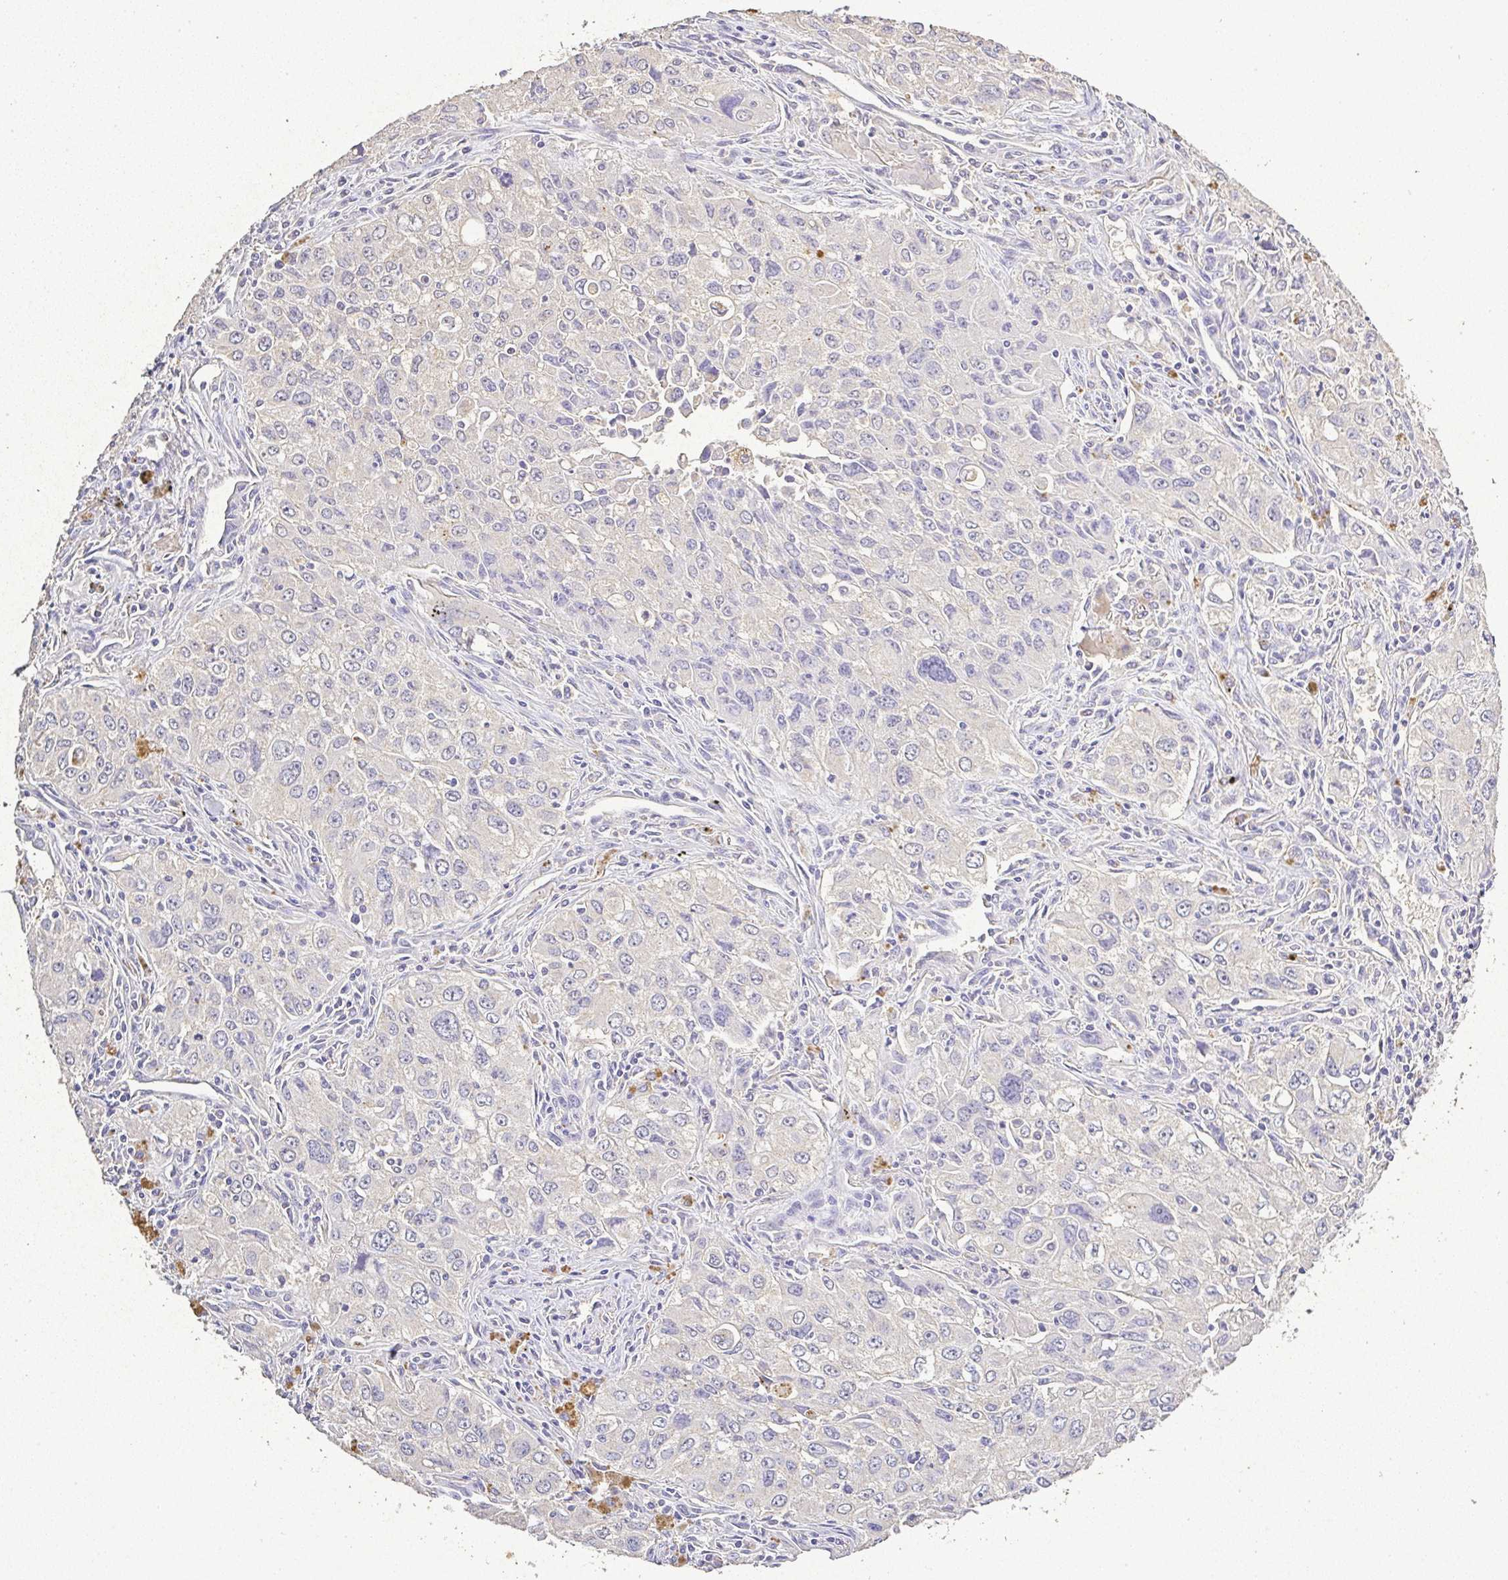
{"staining": {"intensity": "moderate", "quantity": "<25%", "location": "cytoplasmic/membranous"}, "tissue": "lung cancer", "cell_type": "Tumor cells", "image_type": "cancer", "snomed": [{"axis": "morphology", "description": "Adenocarcinoma, NOS"}, {"axis": "morphology", "description": "Adenocarcinoma, metastatic, NOS"}, {"axis": "topography", "description": "Lymph node"}, {"axis": "topography", "description": "Lung"}], "caption": "Protein expression analysis of human lung cancer (metastatic adenocarcinoma) reveals moderate cytoplasmic/membranous positivity in about <25% of tumor cells.", "gene": "RPS2", "patient": {"sex": "female", "age": 42}}